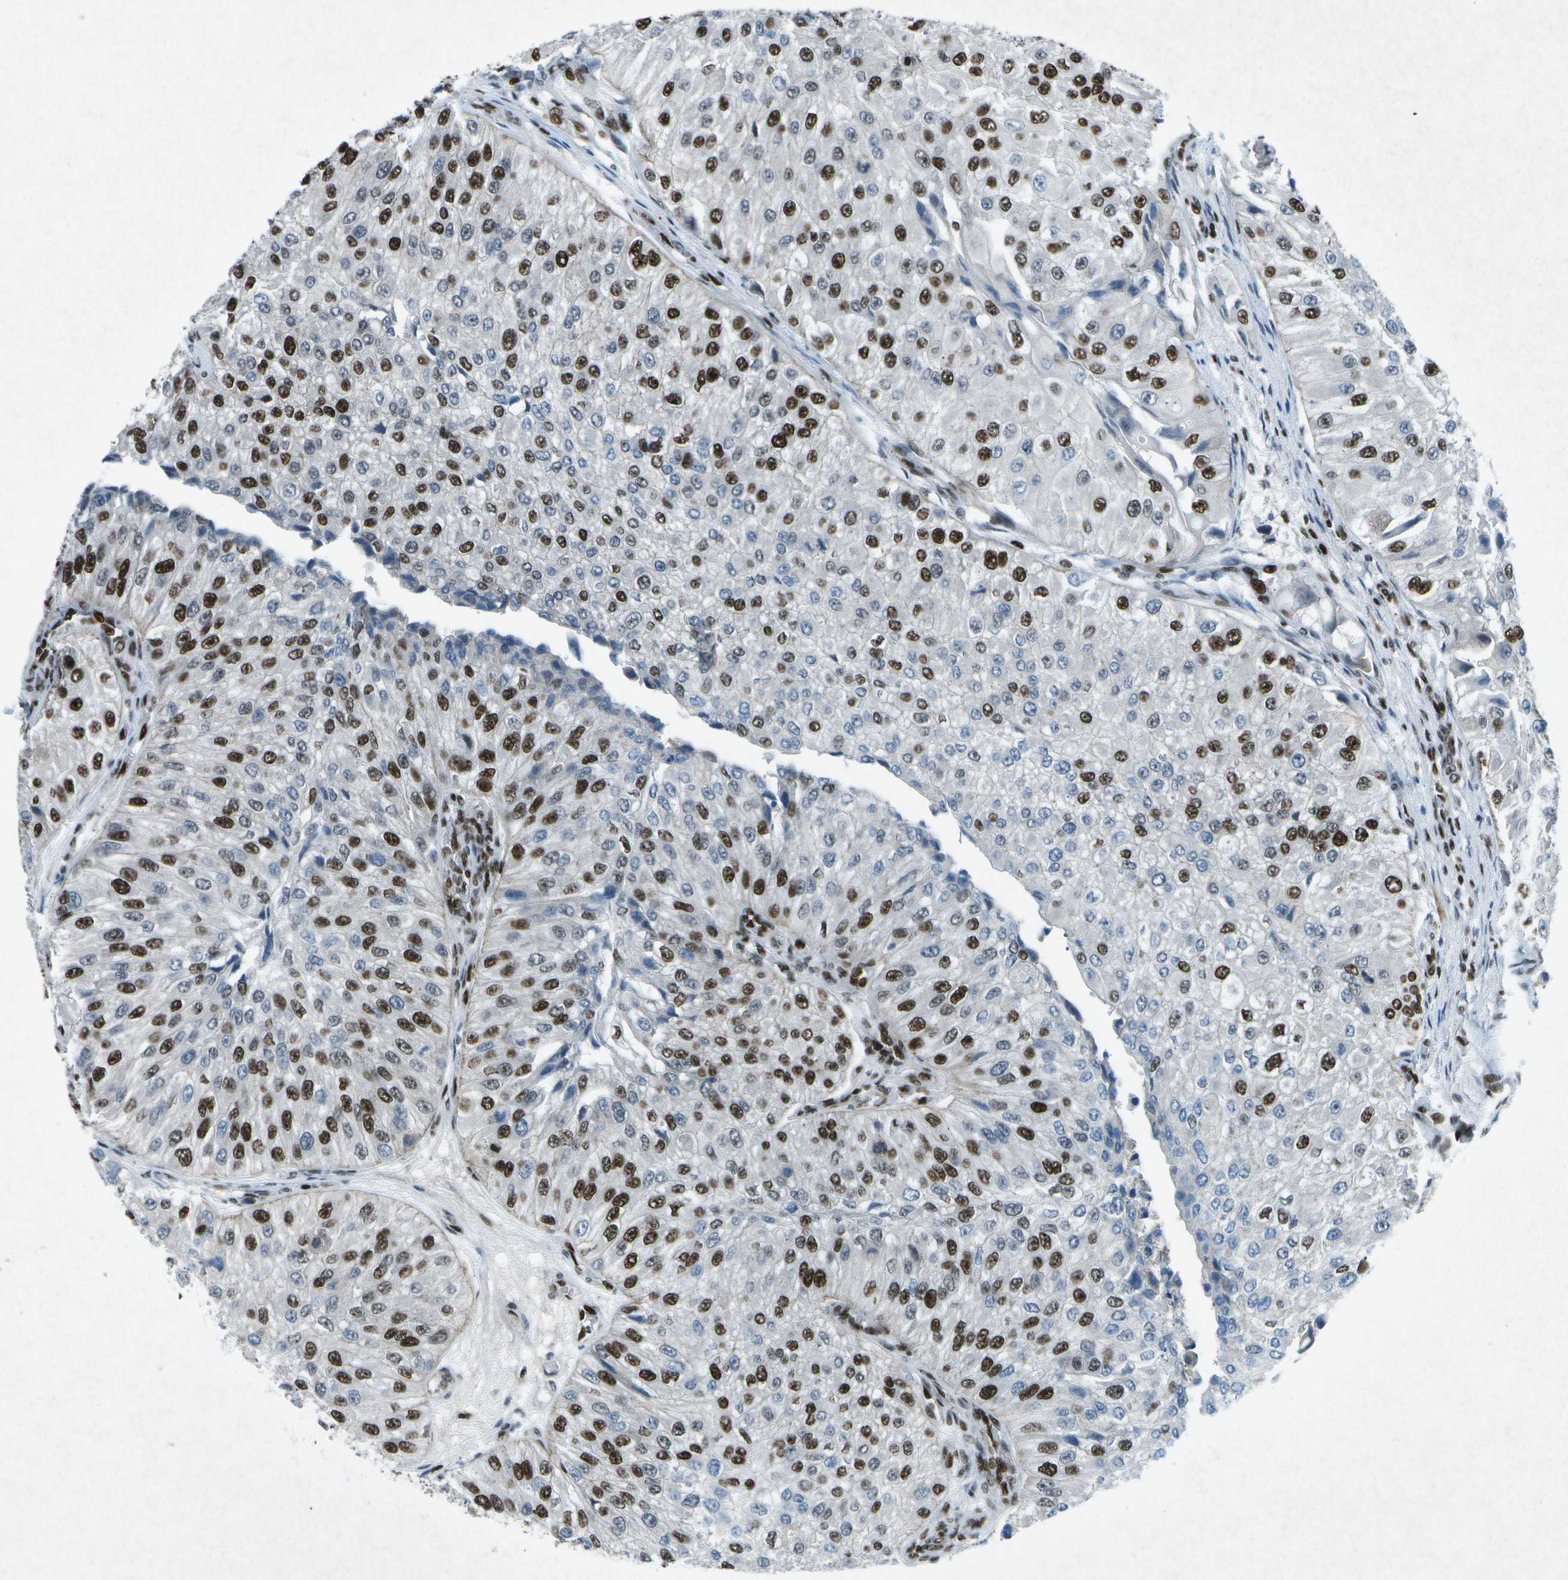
{"staining": {"intensity": "strong", "quantity": "25%-75%", "location": "nuclear"}, "tissue": "urothelial cancer", "cell_type": "Tumor cells", "image_type": "cancer", "snomed": [{"axis": "morphology", "description": "Urothelial carcinoma, High grade"}, {"axis": "topography", "description": "Kidney"}, {"axis": "topography", "description": "Urinary bladder"}], "caption": "This micrograph reveals immunohistochemistry (IHC) staining of human urothelial carcinoma (high-grade), with high strong nuclear expression in about 25%-75% of tumor cells.", "gene": "MTA2", "patient": {"sex": "male", "age": 77}}